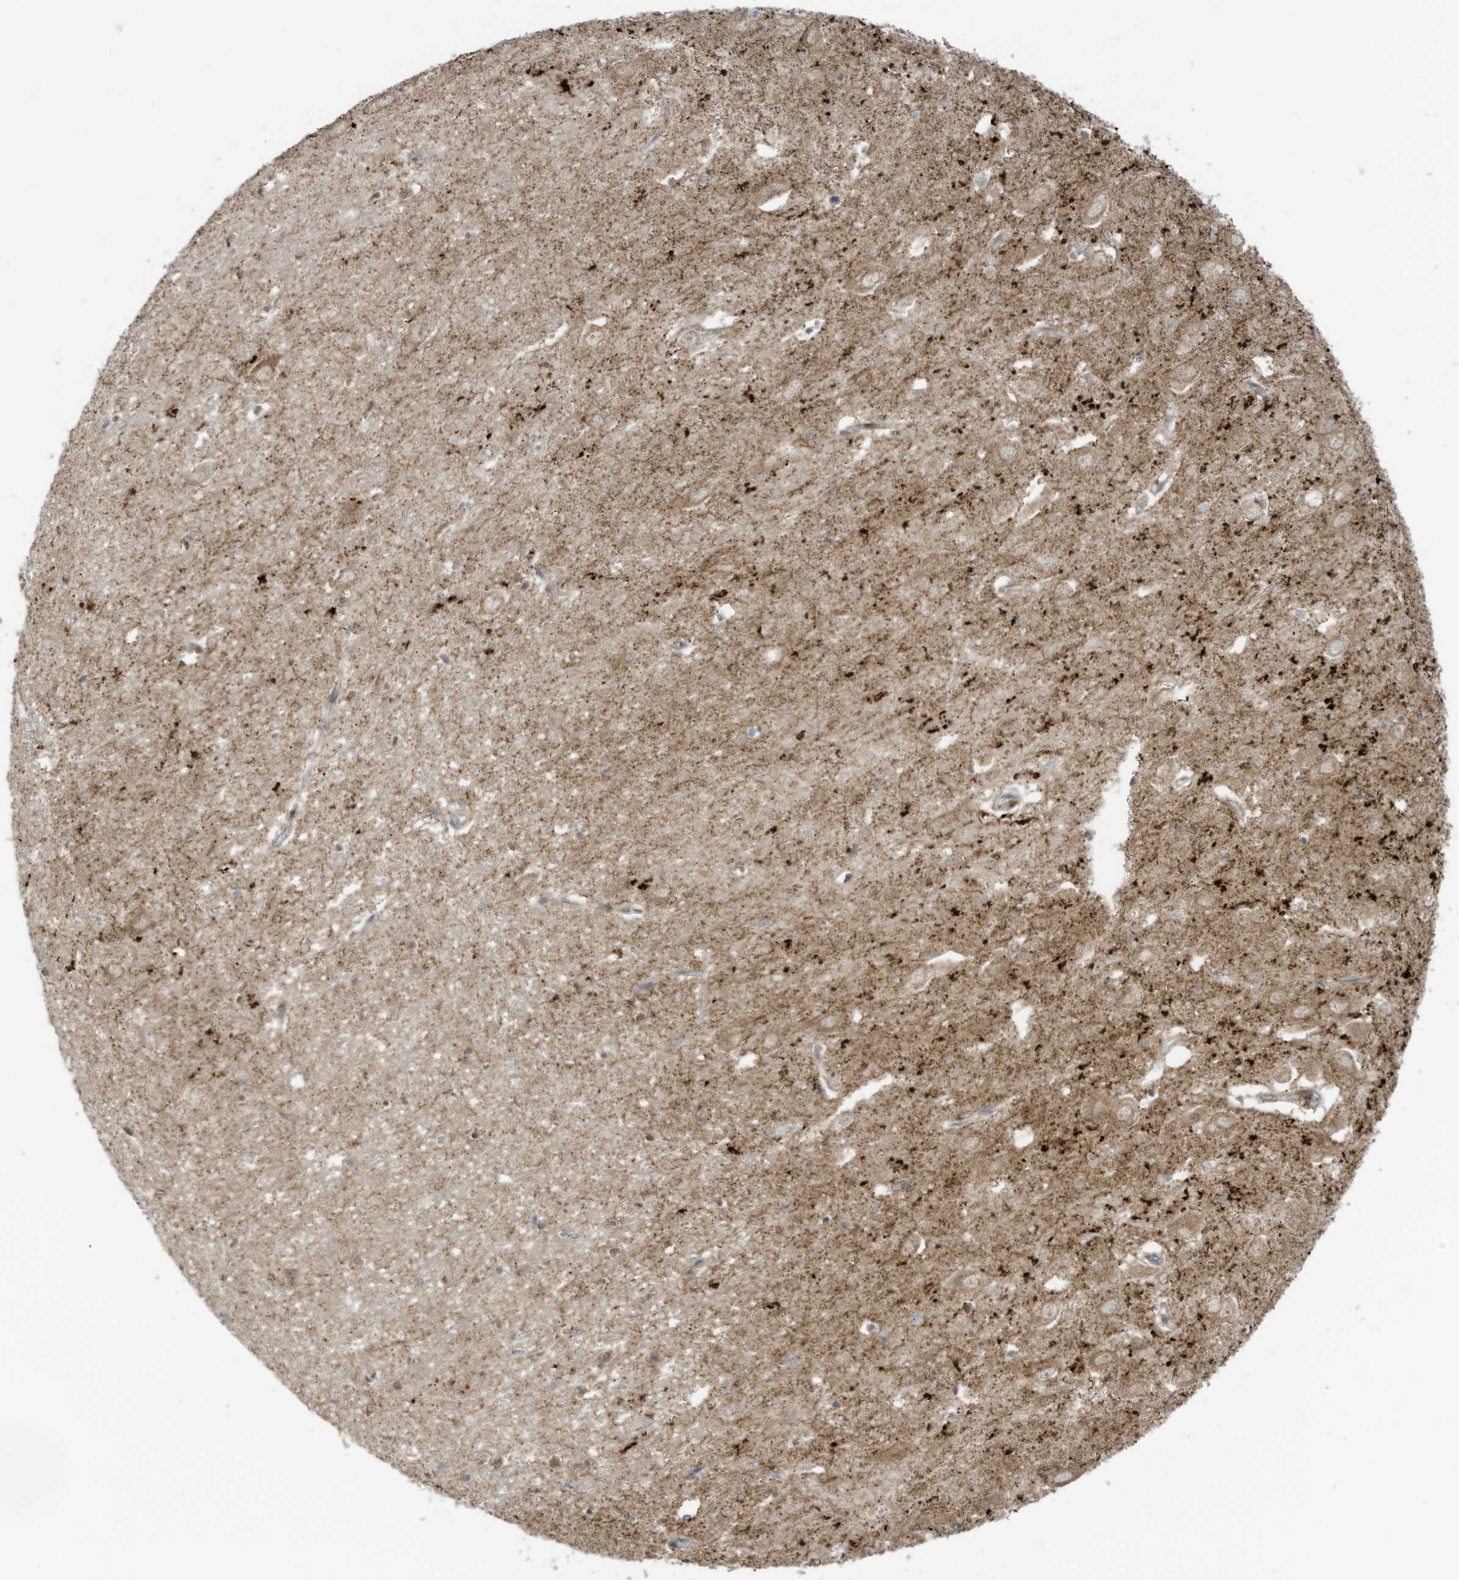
{"staining": {"intensity": "weak", "quantity": "<25%", "location": "cytoplasmic/membranous"}, "tissue": "hippocampus", "cell_type": "Glial cells", "image_type": "normal", "snomed": [{"axis": "morphology", "description": "Normal tissue, NOS"}, {"axis": "topography", "description": "Hippocampus"}], "caption": "Immunohistochemistry micrograph of benign hippocampus: hippocampus stained with DAB (3,3'-diaminobenzidine) exhibits no significant protein expression in glial cells. (DAB IHC with hematoxylin counter stain).", "gene": "METTL6", "patient": {"sex": "female", "age": 64}}